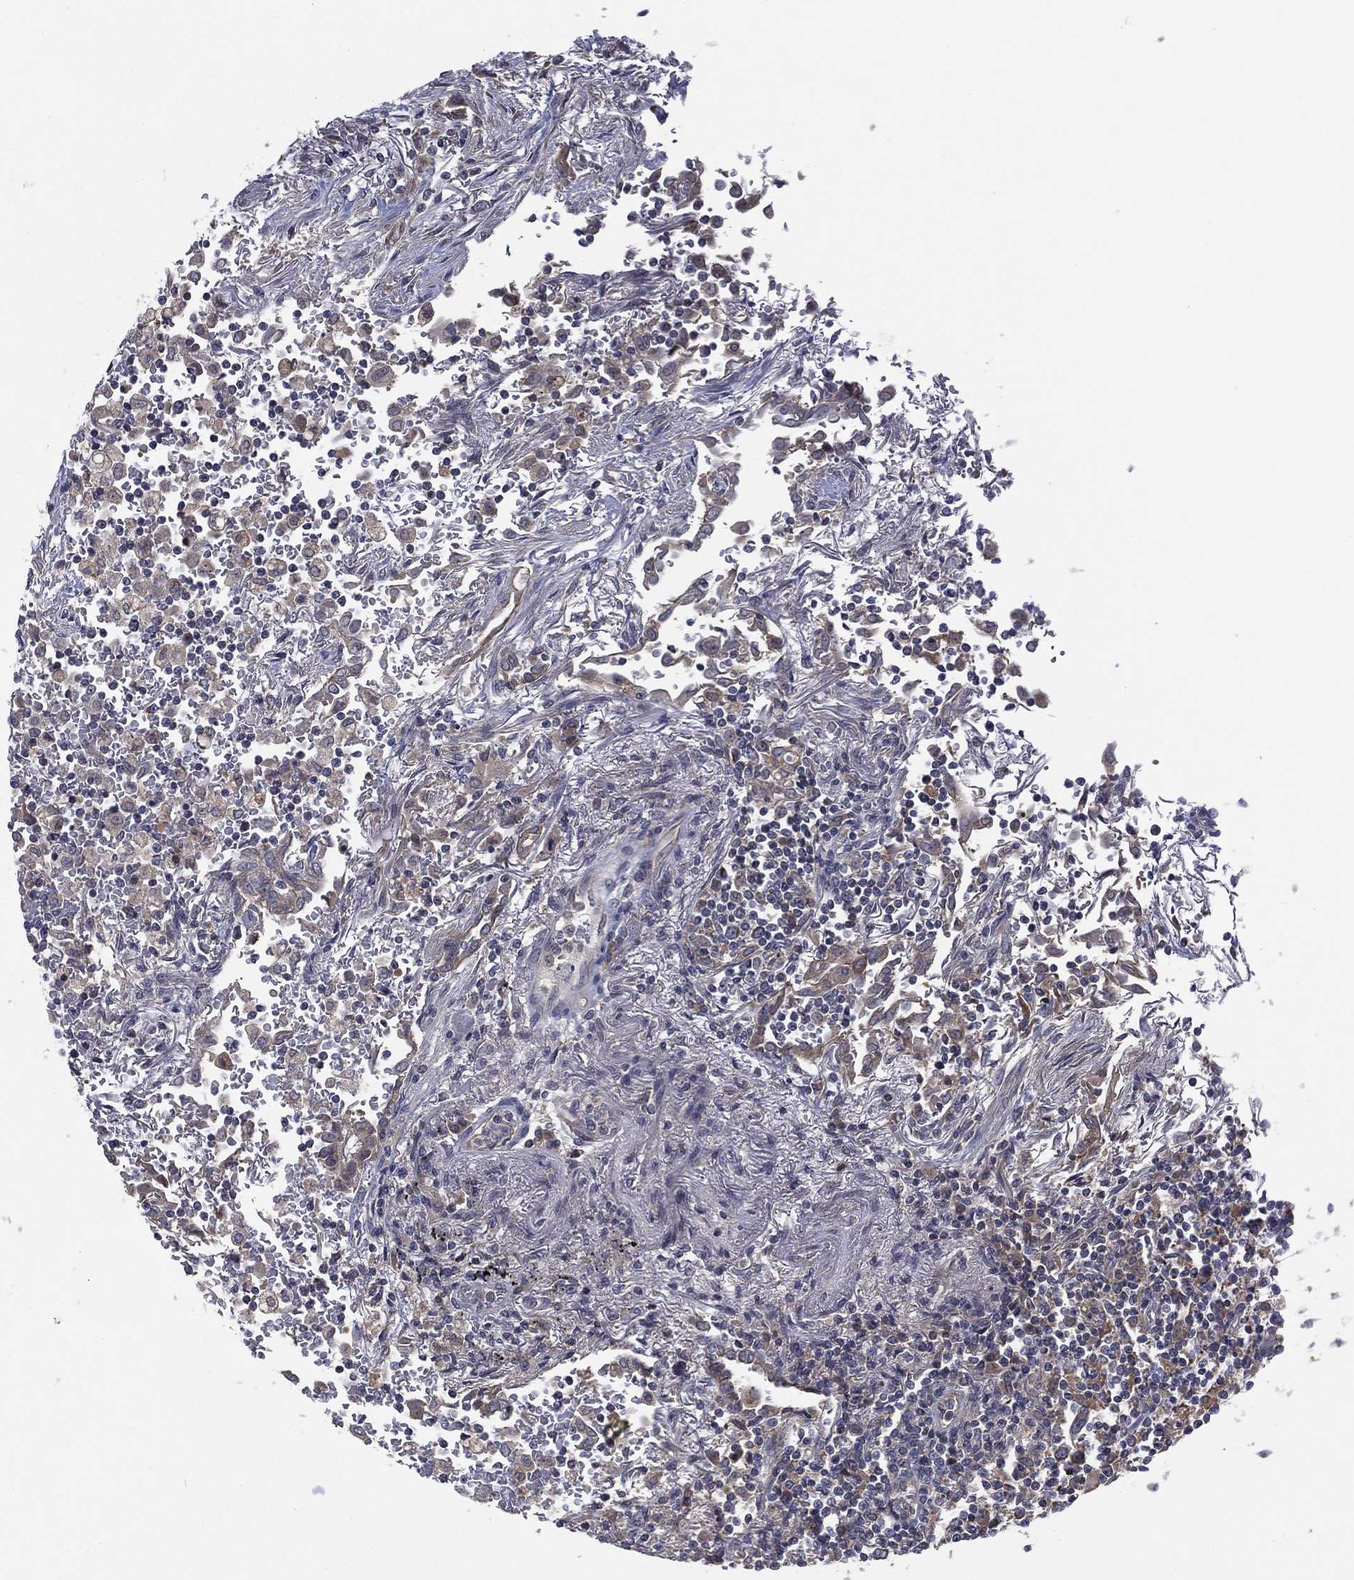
{"staining": {"intensity": "negative", "quantity": "none", "location": "none"}, "tissue": "lymphoma", "cell_type": "Tumor cells", "image_type": "cancer", "snomed": [{"axis": "morphology", "description": "Malignant lymphoma, non-Hodgkin's type, High grade"}, {"axis": "topography", "description": "Lung"}], "caption": "A photomicrograph of lymphoma stained for a protein reveals no brown staining in tumor cells.", "gene": "MPP7", "patient": {"sex": "male", "age": 79}}